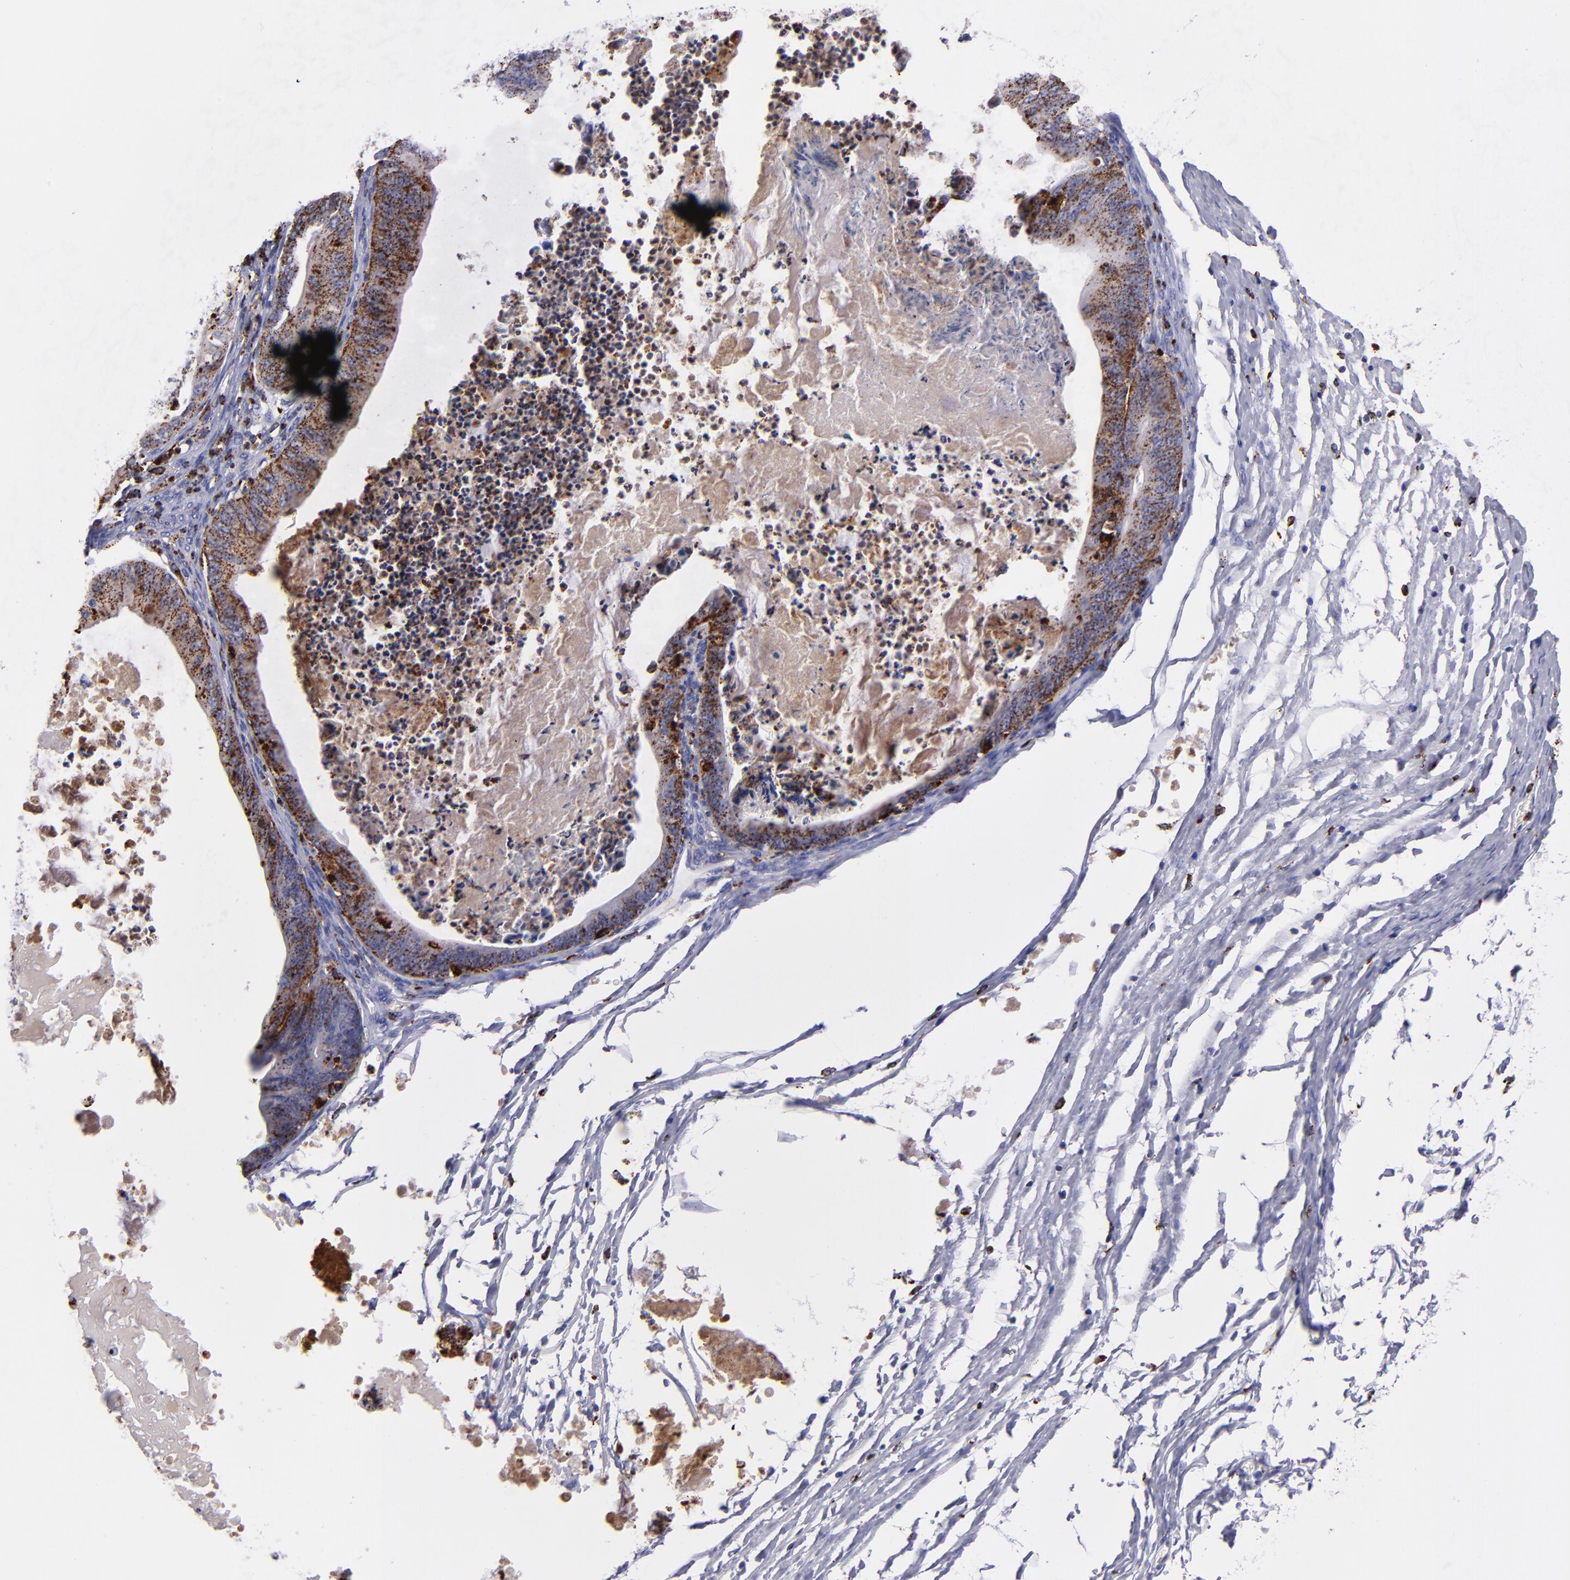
{"staining": {"intensity": "strong", "quantity": ">75%", "location": "cytoplasmic/membranous"}, "tissue": "ovarian cancer", "cell_type": "Tumor cells", "image_type": "cancer", "snomed": [{"axis": "morphology", "description": "Cystadenocarcinoma, mucinous, NOS"}, {"axis": "topography", "description": "Ovary"}], "caption": "Tumor cells display strong cytoplasmic/membranous expression in about >75% of cells in ovarian cancer.", "gene": "CTSS", "patient": {"sex": "female", "age": 37}}